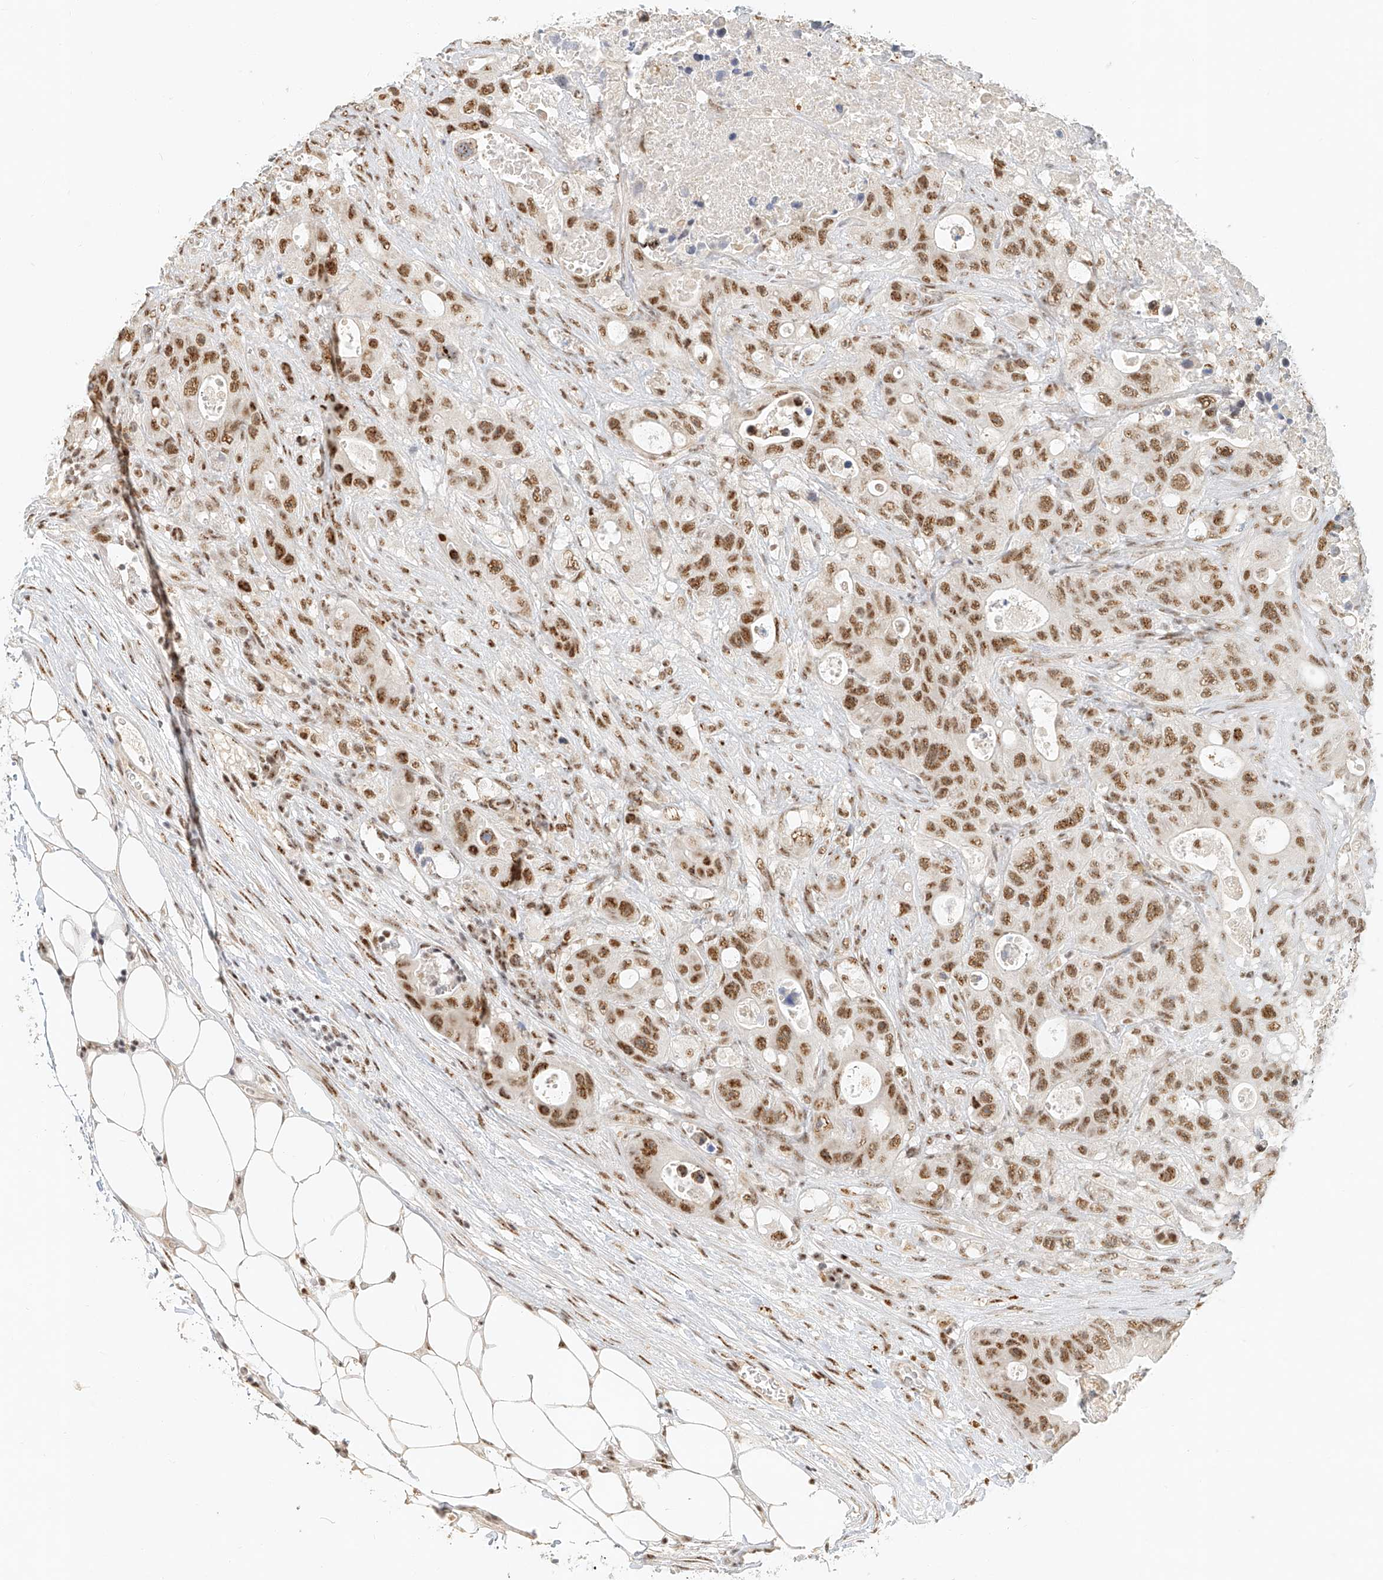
{"staining": {"intensity": "moderate", "quantity": ">75%", "location": "nuclear"}, "tissue": "colorectal cancer", "cell_type": "Tumor cells", "image_type": "cancer", "snomed": [{"axis": "morphology", "description": "Adenocarcinoma, NOS"}, {"axis": "topography", "description": "Colon"}], "caption": "An IHC photomicrograph of neoplastic tissue is shown. Protein staining in brown labels moderate nuclear positivity in colorectal cancer (adenocarcinoma) within tumor cells.", "gene": "CXorf58", "patient": {"sex": "female", "age": 46}}